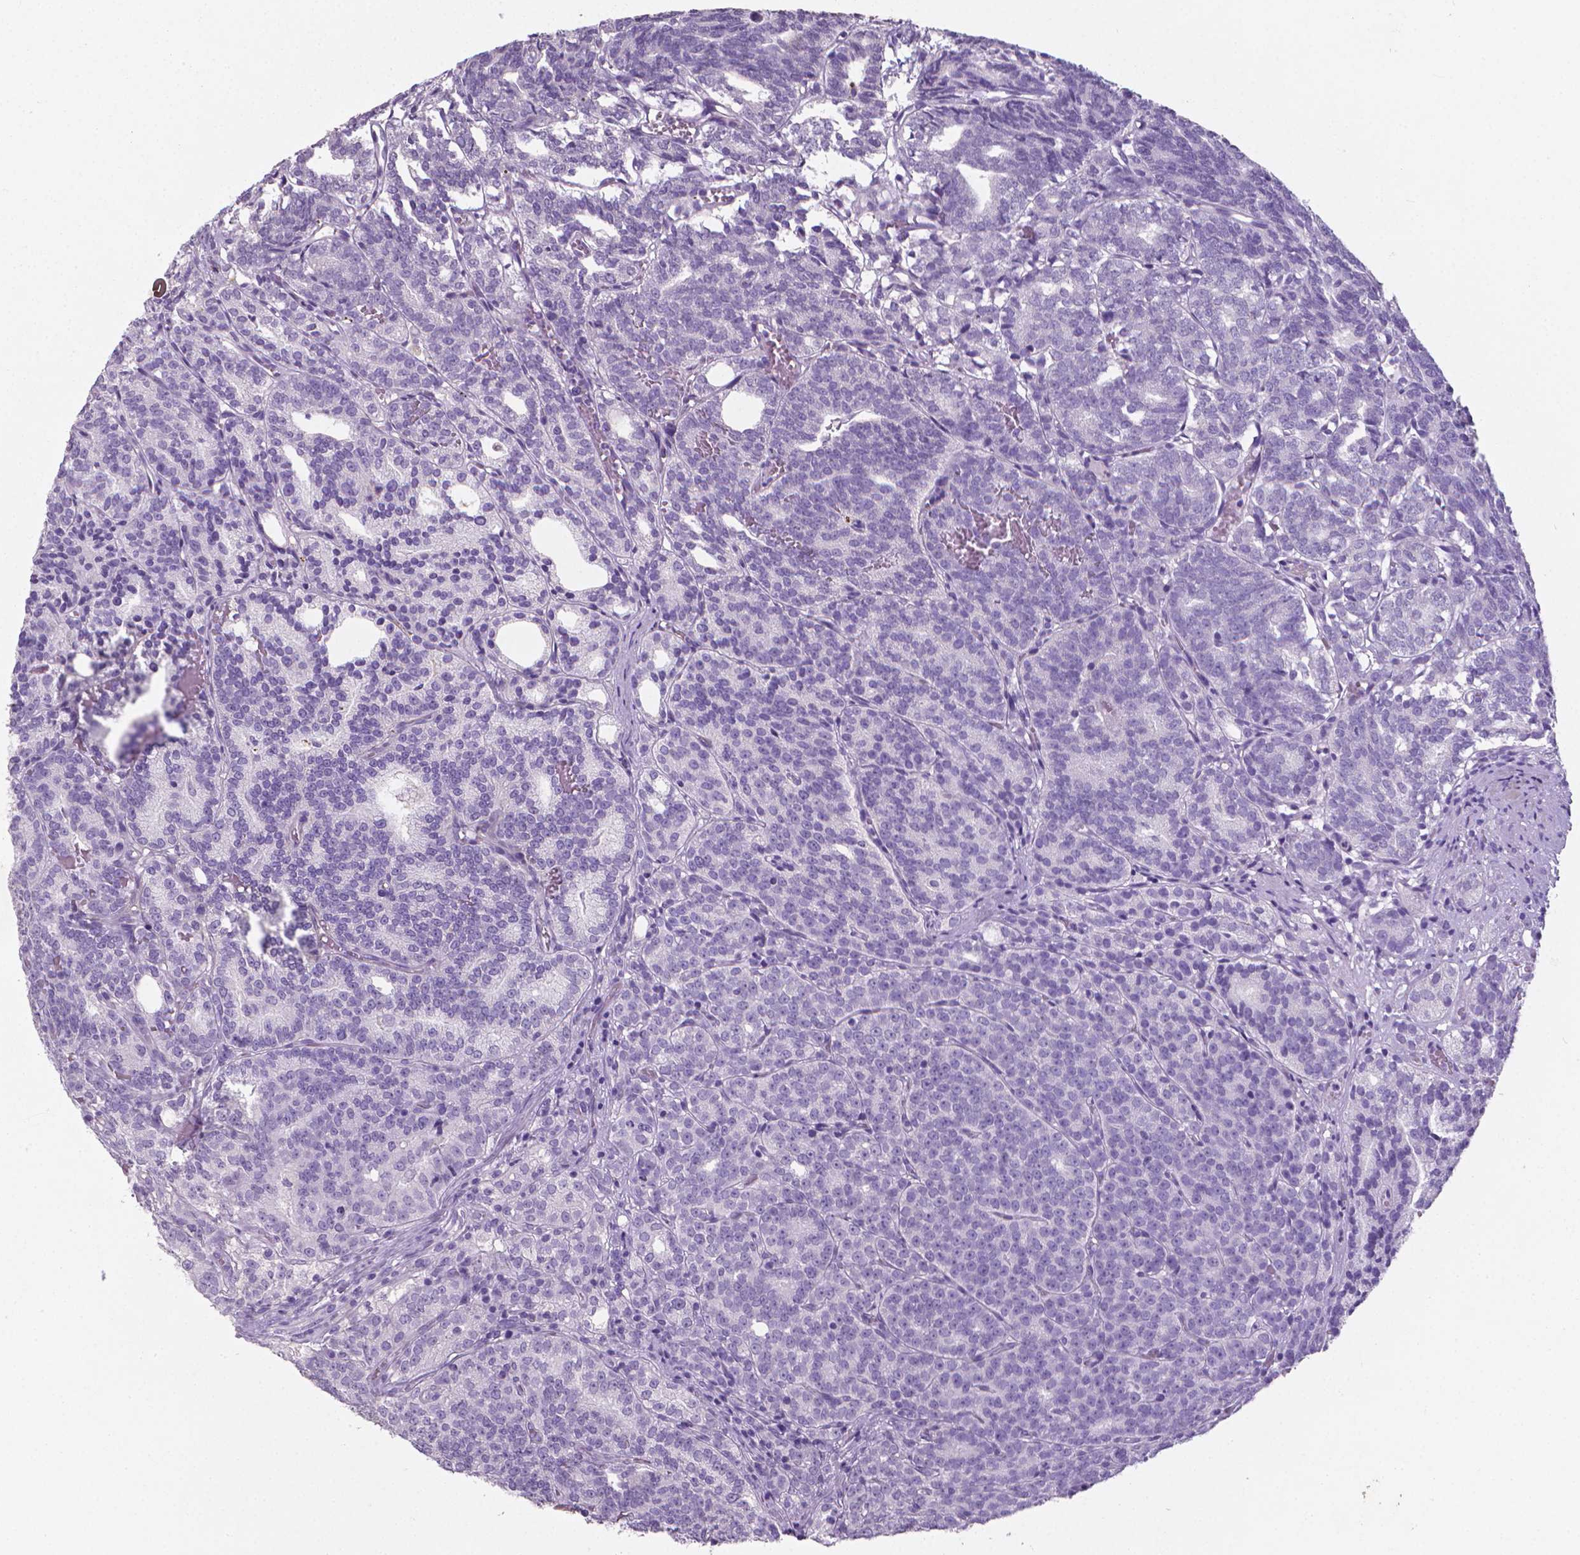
{"staining": {"intensity": "negative", "quantity": "none", "location": "none"}, "tissue": "prostate cancer", "cell_type": "Tumor cells", "image_type": "cancer", "snomed": [{"axis": "morphology", "description": "Adenocarcinoma, High grade"}, {"axis": "topography", "description": "Prostate"}], "caption": "An image of adenocarcinoma (high-grade) (prostate) stained for a protein displays no brown staining in tumor cells.", "gene": "XPNPEP2", "patient": {"sex": "male", "age": 53}}